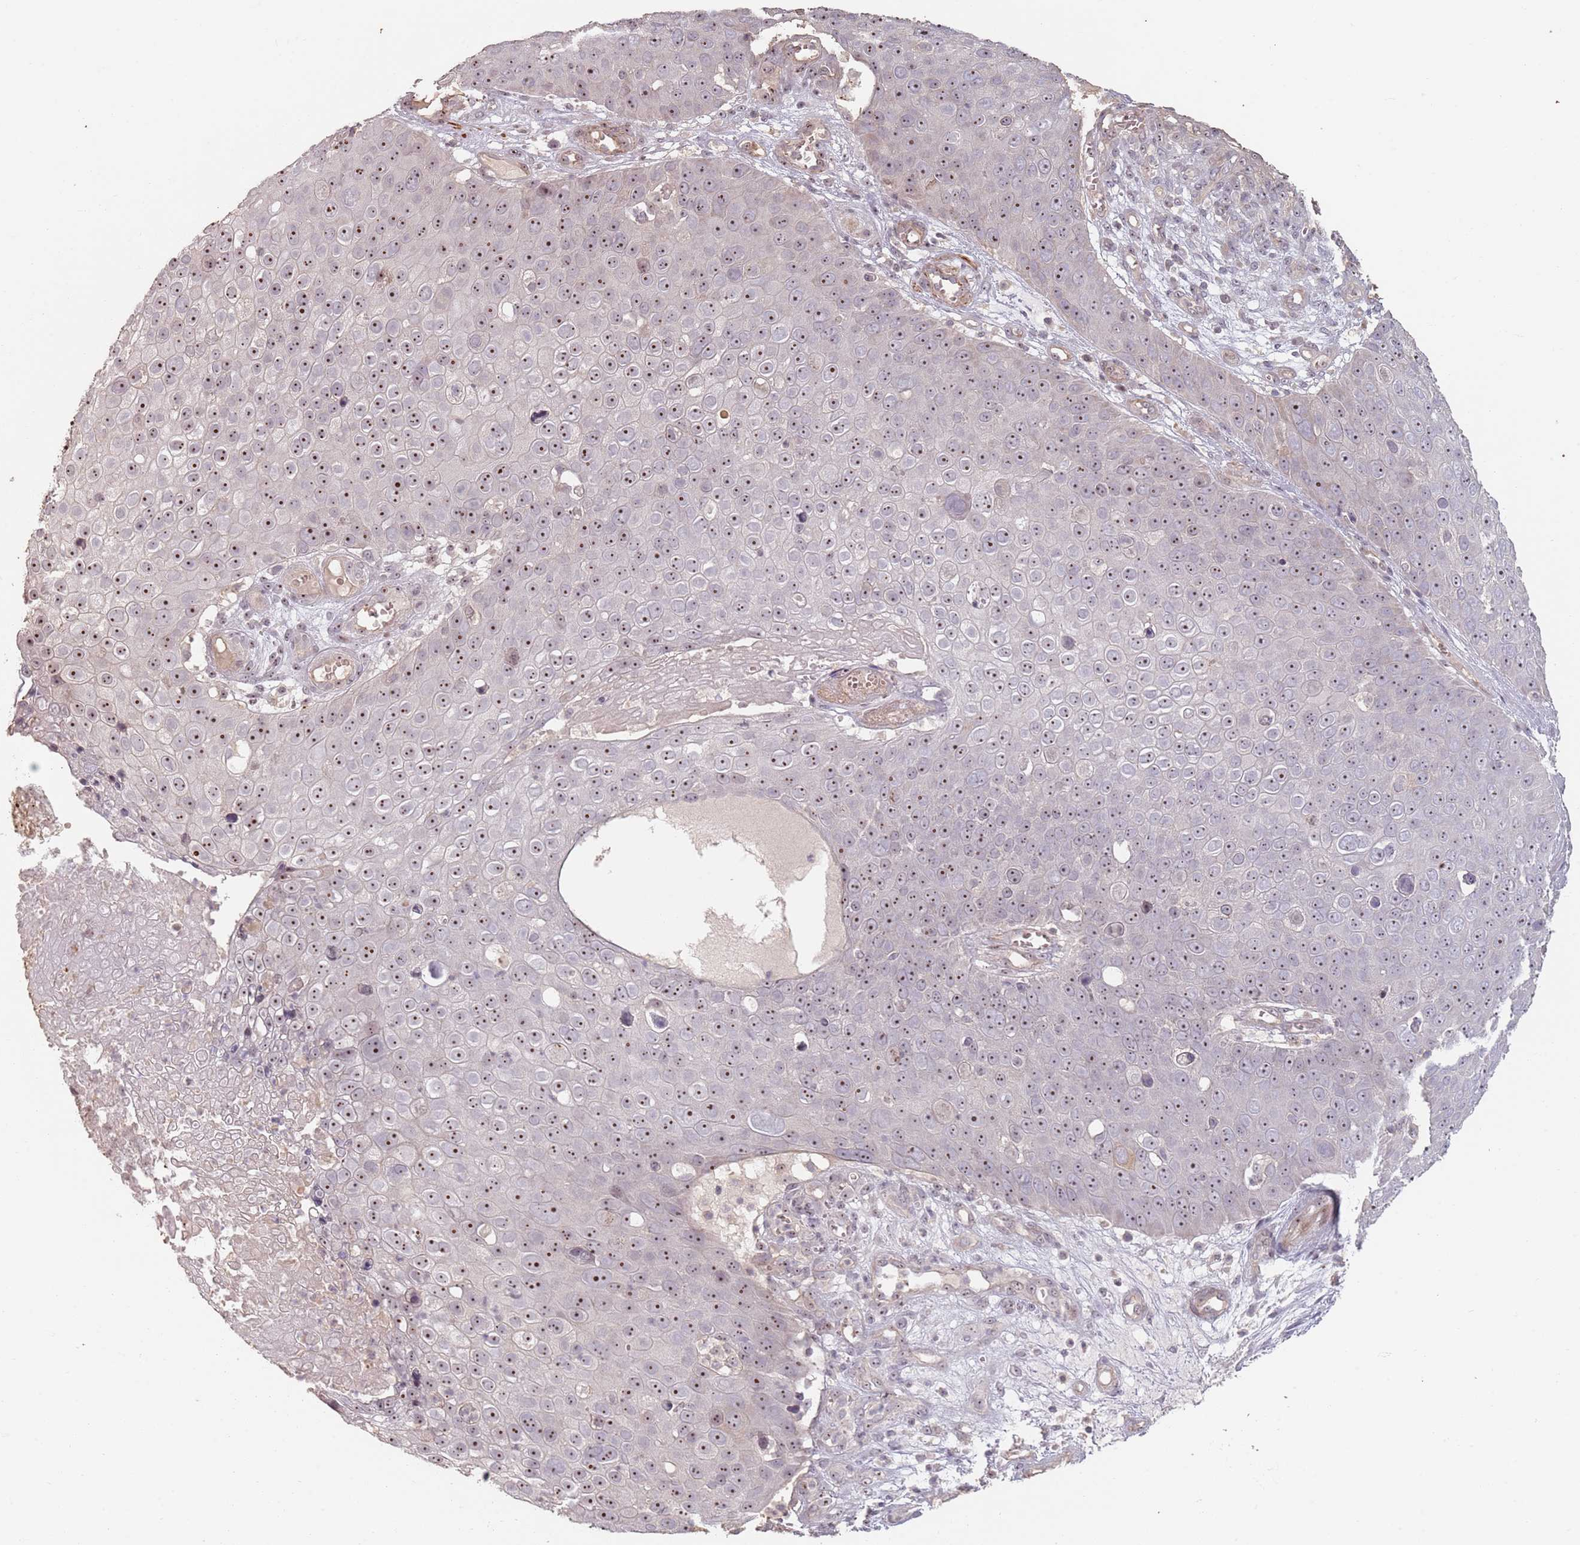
{"staining": {"intensity": "moderate", "quantity": ">75%", "location": "nuclear"}, "tissue": "skin cancer", "cell_type": "Tumor cells", "image_type": "cancer", "snomed": [{"axis": "morphology", "description": "Squamous cell carcinoma, NOS"}, {"axis": "topography", "description": "Skin"}], "caption": "An IHC image of tumor tissue is shown. Protein staining in brown highlights moderate nuclear positivity in skin squamous cell carcinoma within tumor cells.", "gene": "ADTRP", "patient": {"sex": "male", "age": 71}}